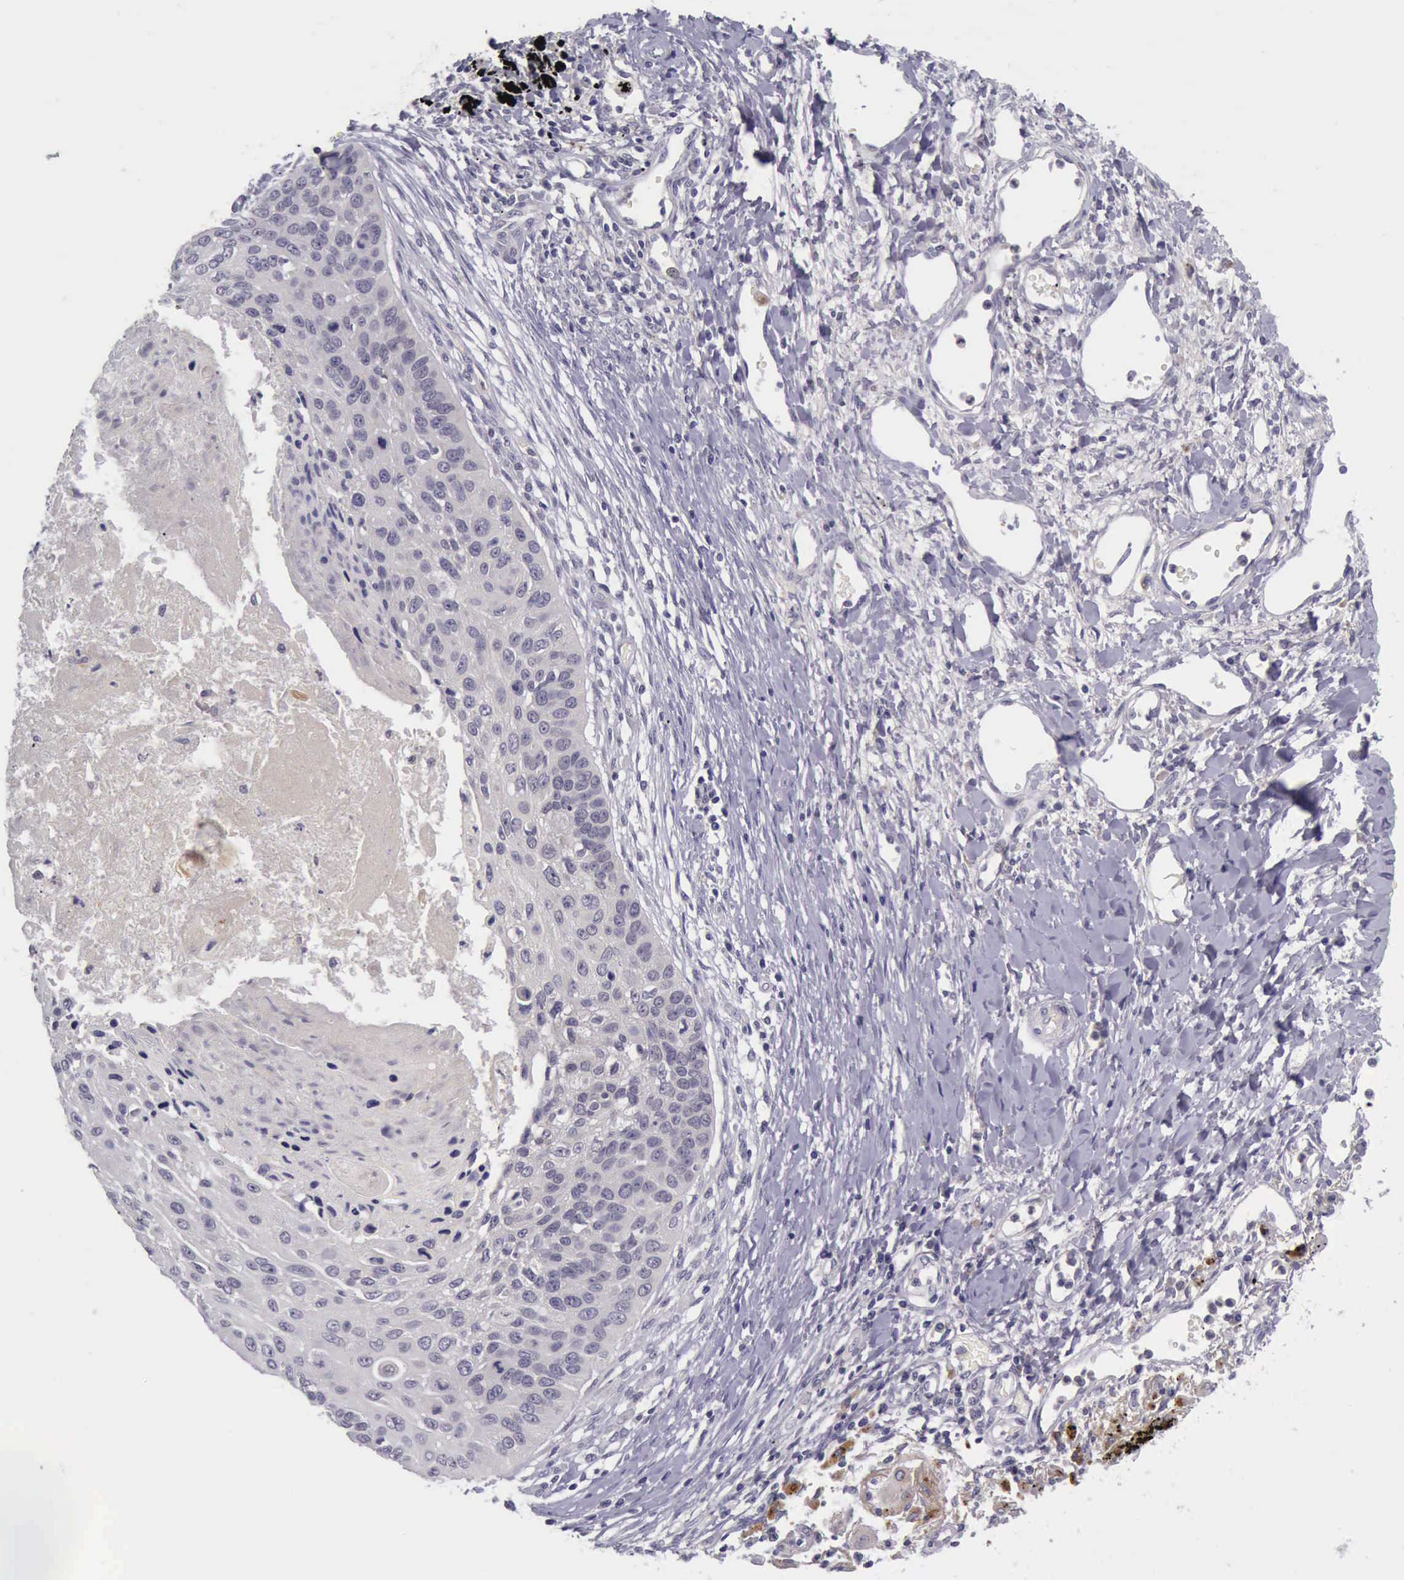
{"staining": {"intensity": "negative", "quantity": "none", "location": "none"}, "tissue": "lung cancer", "cell_type": "Tumor cells", "image_type": "cancer", "snomed": [{"axis": "morphology", "description": "Squamous cell carcinoma, NOS"}, {"axis": "topography", "description": "Lung"}], "caption": "Protein analysis of lung cancer reveals no significant positivity in tumor cells.", "gene": "ARNT2", "patient": {"sex": "male", "age": 71}}